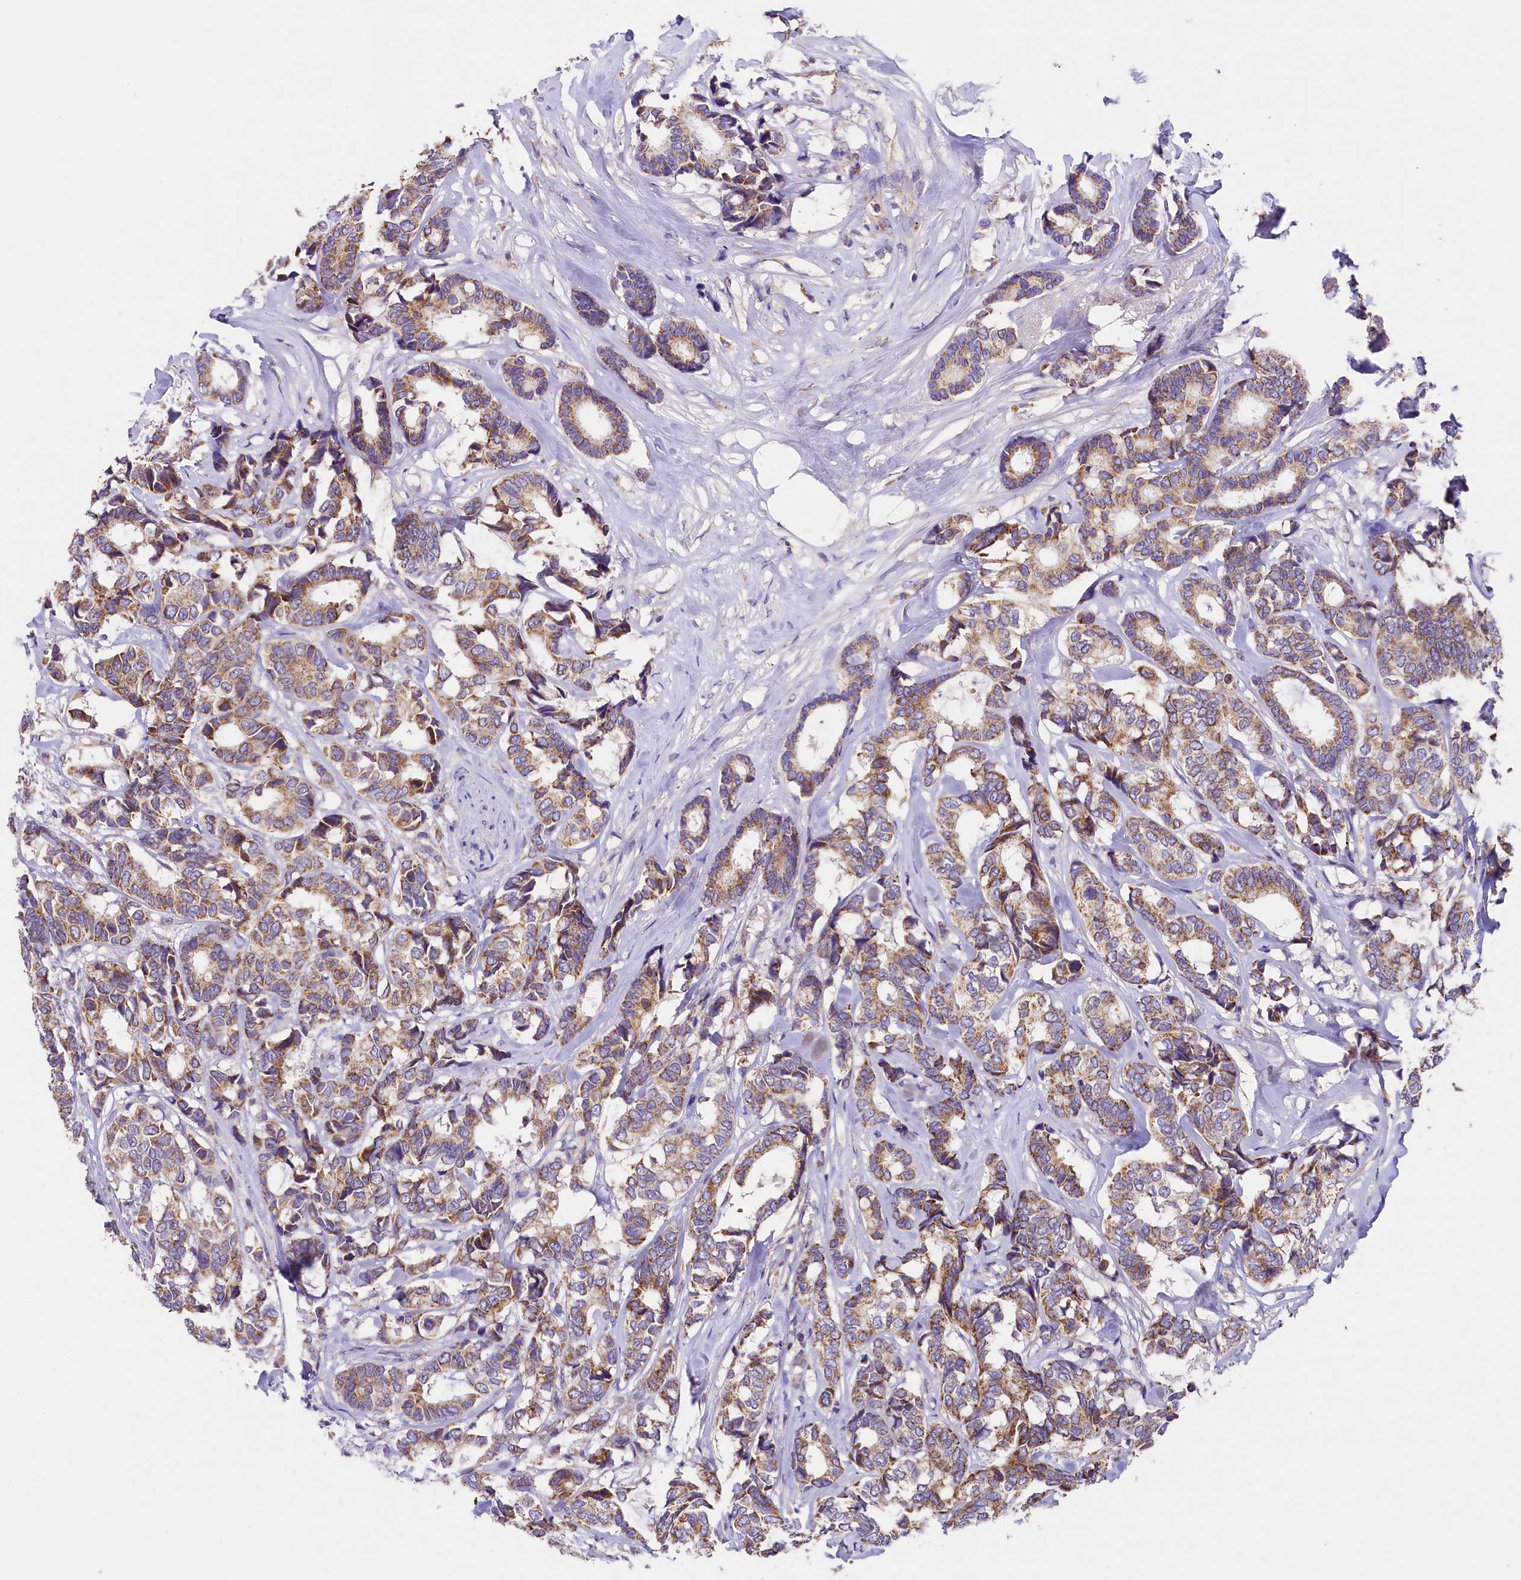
{"staining": {"intensity": "moderate", "quantity": ">75%", "location": "cytoplasmic/membranous"}, "tissue": "breast cancer", "cell_type": "Tumor cells", "image_type": "cancer", "snomed": [{"axis": "morphology", "description": "Duct carcinoma"}, {"axis": "topography", "description": "Breast"}], "caption": "Protein staining of breast cancer (intraductal carcinoma) tissue reveals moderate cytoplasmic/membranous staining in approximately >75% of tumor cells.", "gene": "PMPCB", "patient": {"sex": "female", "age": 87}}